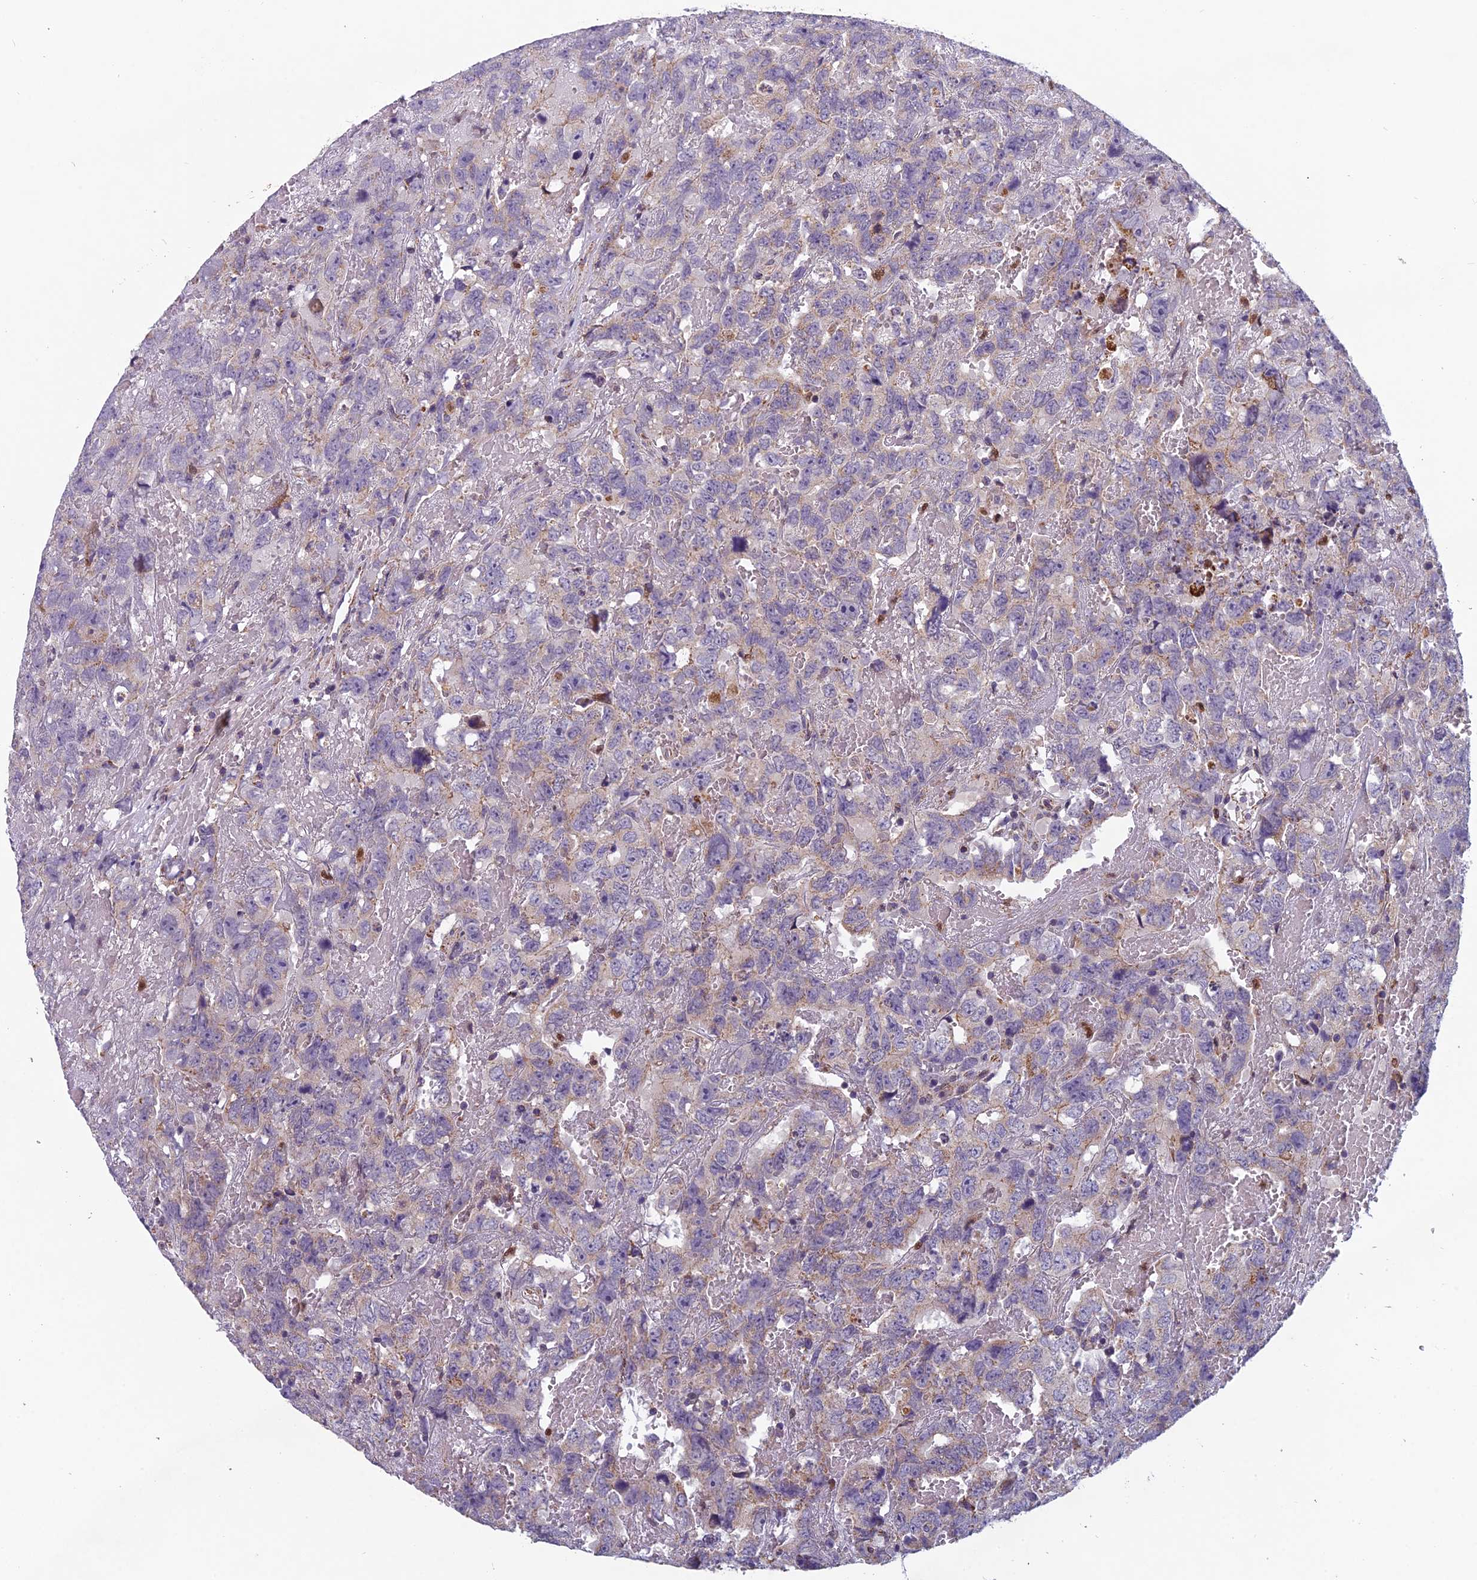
{"staining": {"intensity": "weak", "quantity": "<25%", "location": "cytoplasmic/membranous"}, "tissue": "testis cancer", "cell_type": "Tumor cells", "image_type": "cancer", "snomed": [{"axis": "morphology", "description": "Carcinoma, Embryonal, NOS"}, {"axis": "topography", "description": "Testis"}], "caption": "A high-resolution micrograph shows immunohistochemistry staining of testis cancer (embryonal carcinoma), which demonstrates no significant staining in tumor cells.", "gene": "ENSG00000188897", "patient": {"sex": "male", "age": 45}}